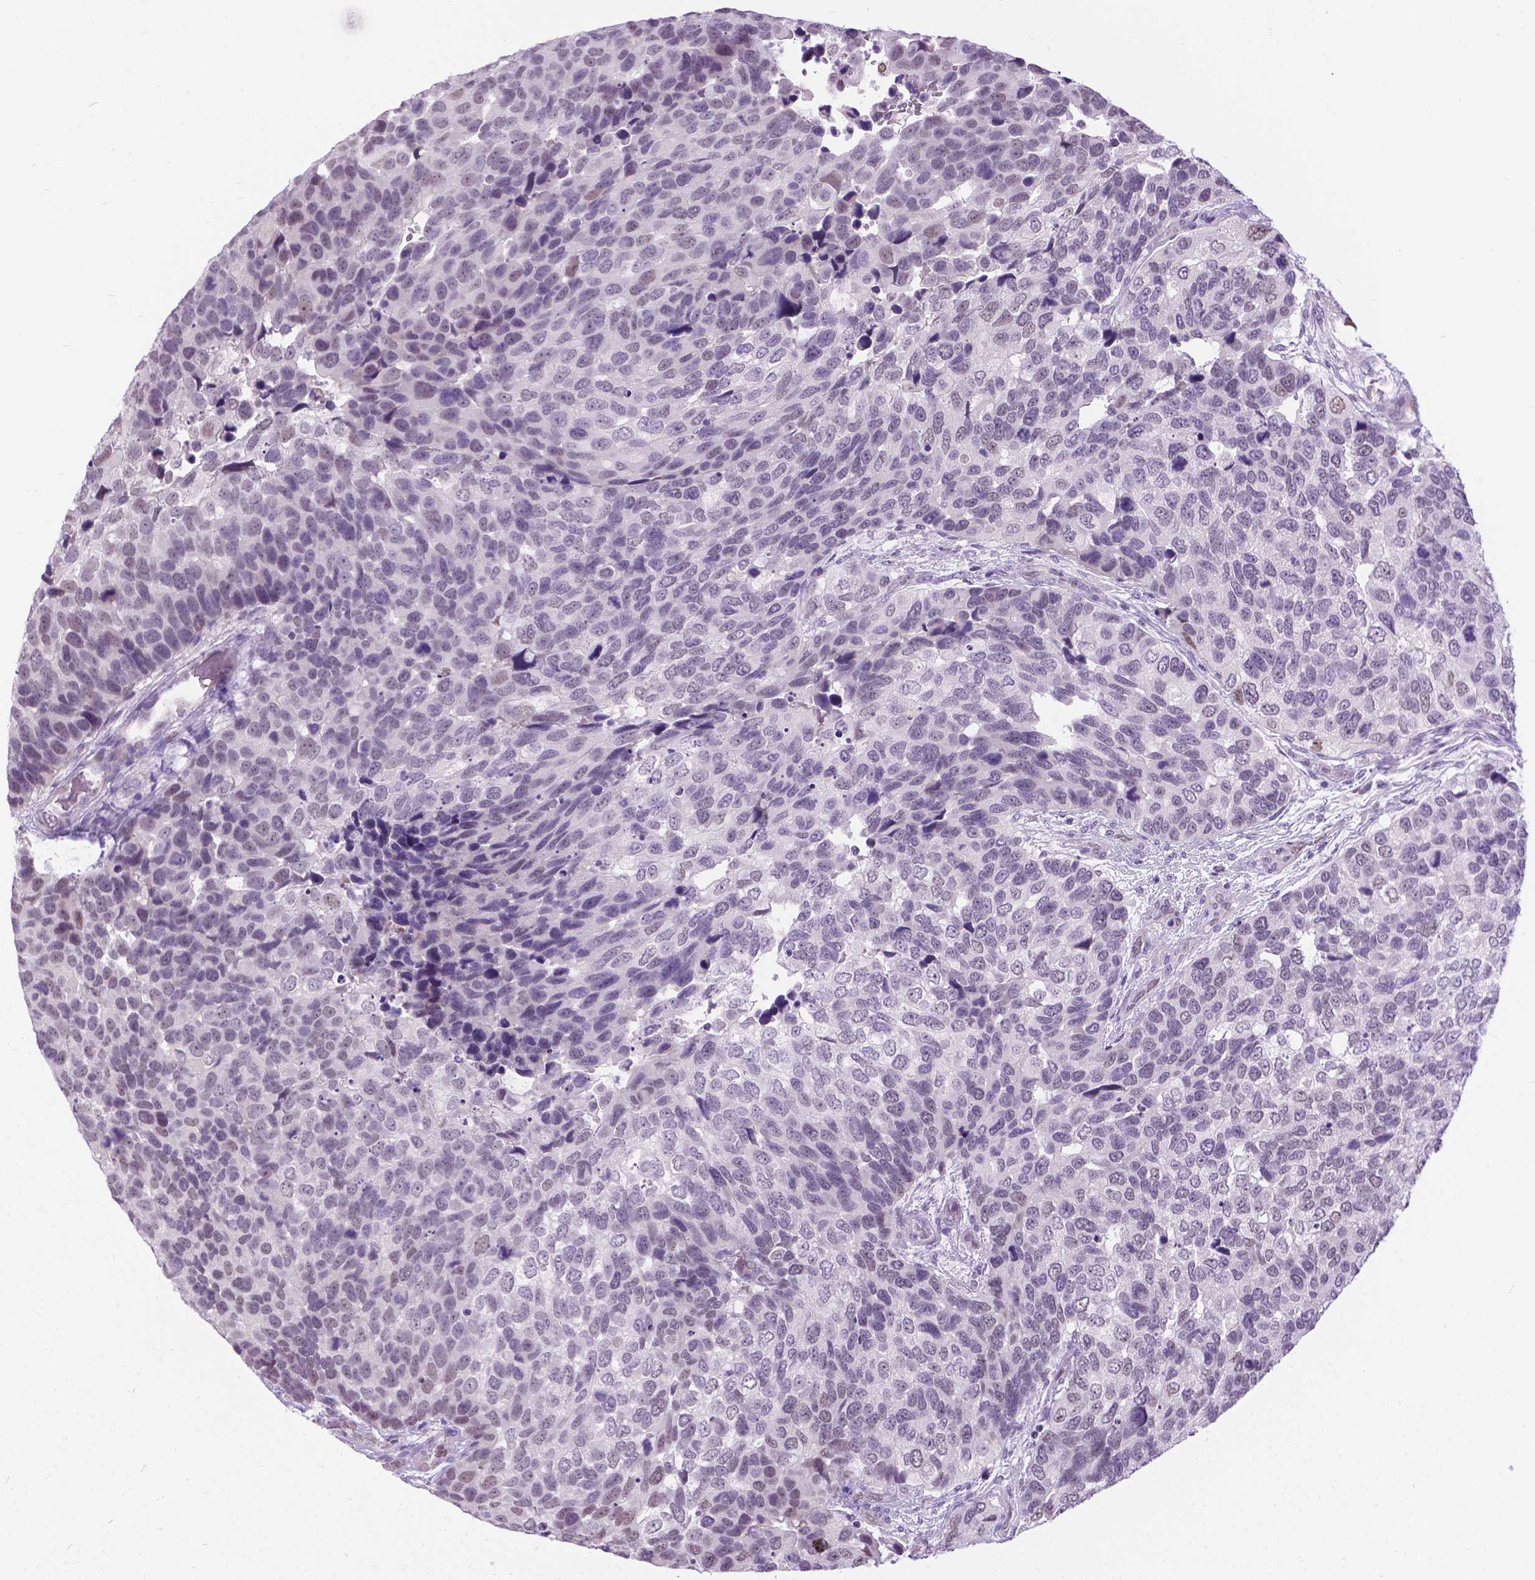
{"staining": {"intensity": "weak", "quantity": "25%-75%", "location": "cytoplasmic/membranous"}, "tissue": "urothelial cancer", "cell_type": "Tumor cells", "image_type": "cancer", "snomed": [{"axis": "morphology", "description": "Urothelial carcinoma, High grade"}, {"axis": "topography", "description": "Urinary bladder"}], "caption": "Weak cytoplasmic/membranous positivity for a protein is identified in approximately 25%-75% of tumor cells of urothelial carcinoma (high-grade) using immunohistochemistry.", "gene": "APCDD1L", "patient": {"sex": "male", "age": 60}}